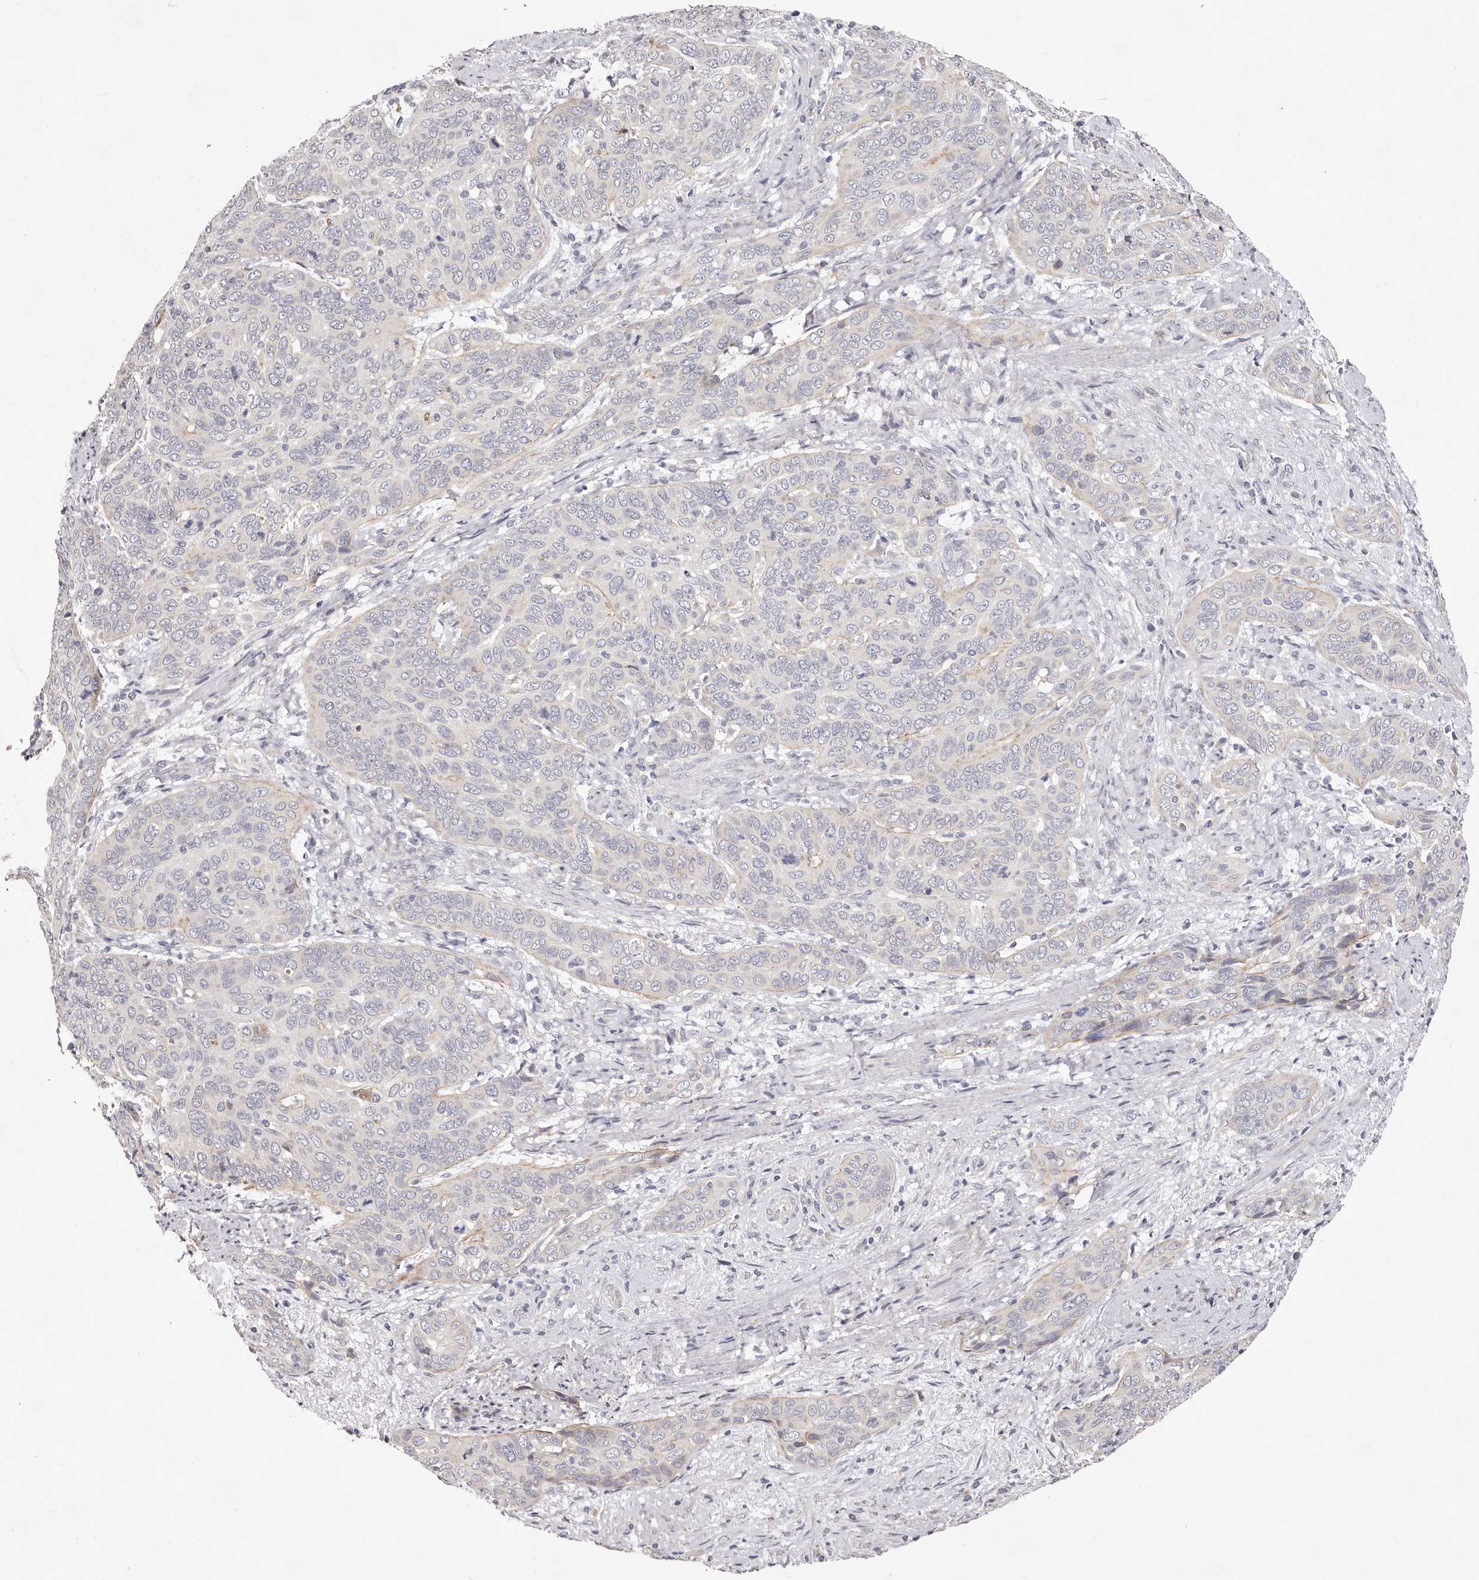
{"staining": {"intensity": "negative", "quantity": "none", "location": "none"}, "tissue": "cervical cancer", "cell_type": "Tumor cells", "image_type": "cancer", "snomed": [{"axis": "morphology", "description": "Squamous cell carcinoma, NOS"}, {"axis": "topography", "description": "Cervix"}], "caption": "DAB (3,3'-diaminobenzidine) immunohistochemical staining of squamous cell carcinoma (cervical) shows no significant staining in tumor cells.", "gene": "GARNL3", "patient": {"sex": "female", "age": 60}}